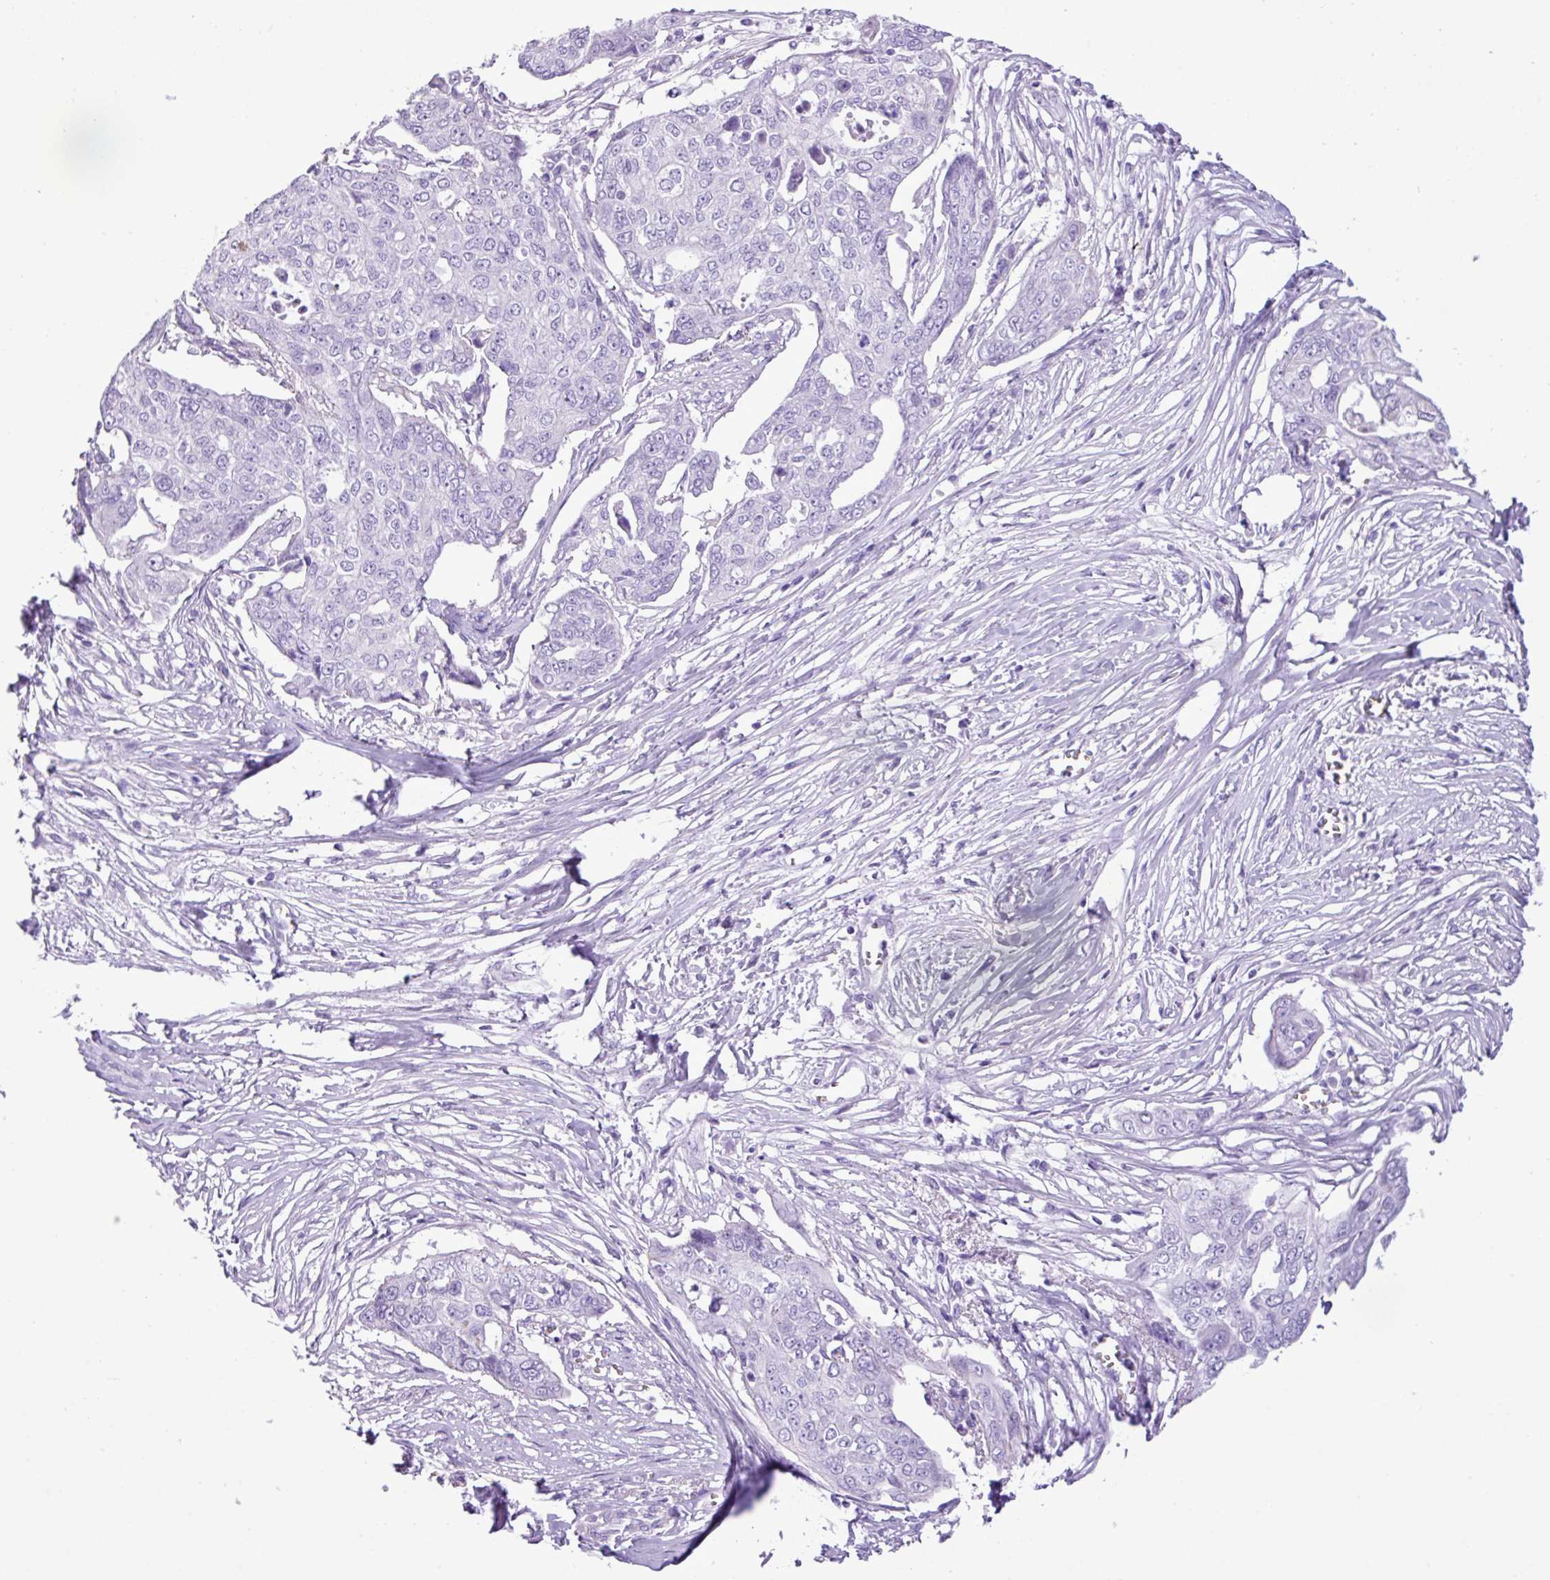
{"staining": {"intensity": "negative", "quantity": "none", "location": "none"}, "tissue": "ovarian cancer", "cell_type": "Tumor cells", "image_type": "cancer", "snomed": [{"axis": "morphology", "description": "Carcinoma, endometroid"}, {"axis": "topography", "description": "Ovary"}], "caption": "Ovarian cancer (endometroid carcinoma) was stained to show a protein in brown. There is no significant positivity in tumor cells.", "gene": "ZSCAN5A", "patient": {"sex": "female", "age": 70}}